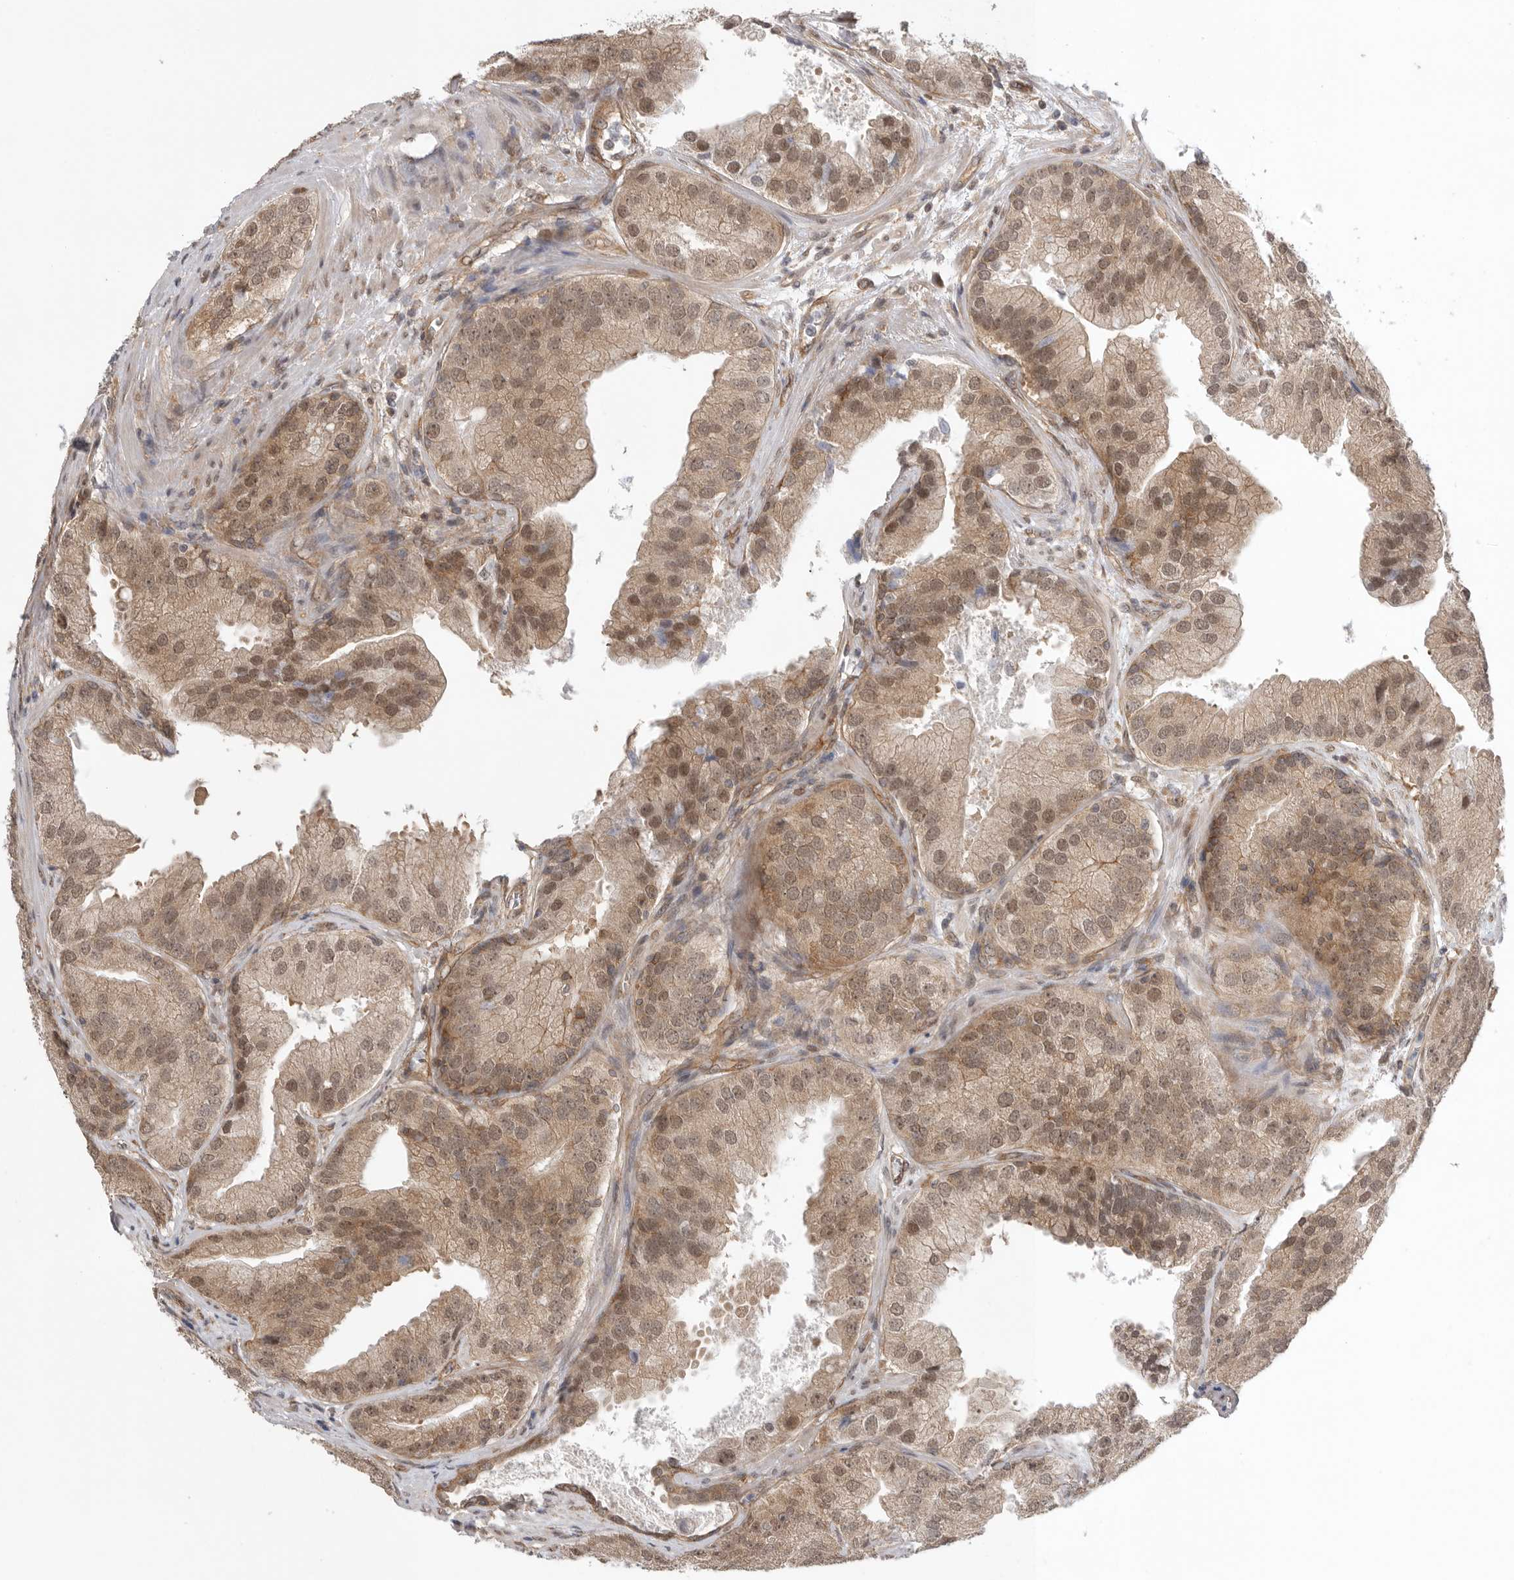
{"staining": {"intensity": "moderate", "quantity": ">75%", "location": "cytoplasmic/membranous,nuclear"}, "tissue": "prostate cancer", "cell_type": "Tumor cells", "image_type": "cancer", "snomed": [{"axis": "morphology", "description": "Adenocarcinoma, High grade"}, {"axis": "topography", "description": "Prostate"}], "caption": "Immunohistochemical staining of prostate cancer exhibits moderate cytoplasmic/membranous and nuclear protein staining in approximately >75% of tumor cells.", "gene": "VPS50", "patient": {"sex": "male", "age": 70}}